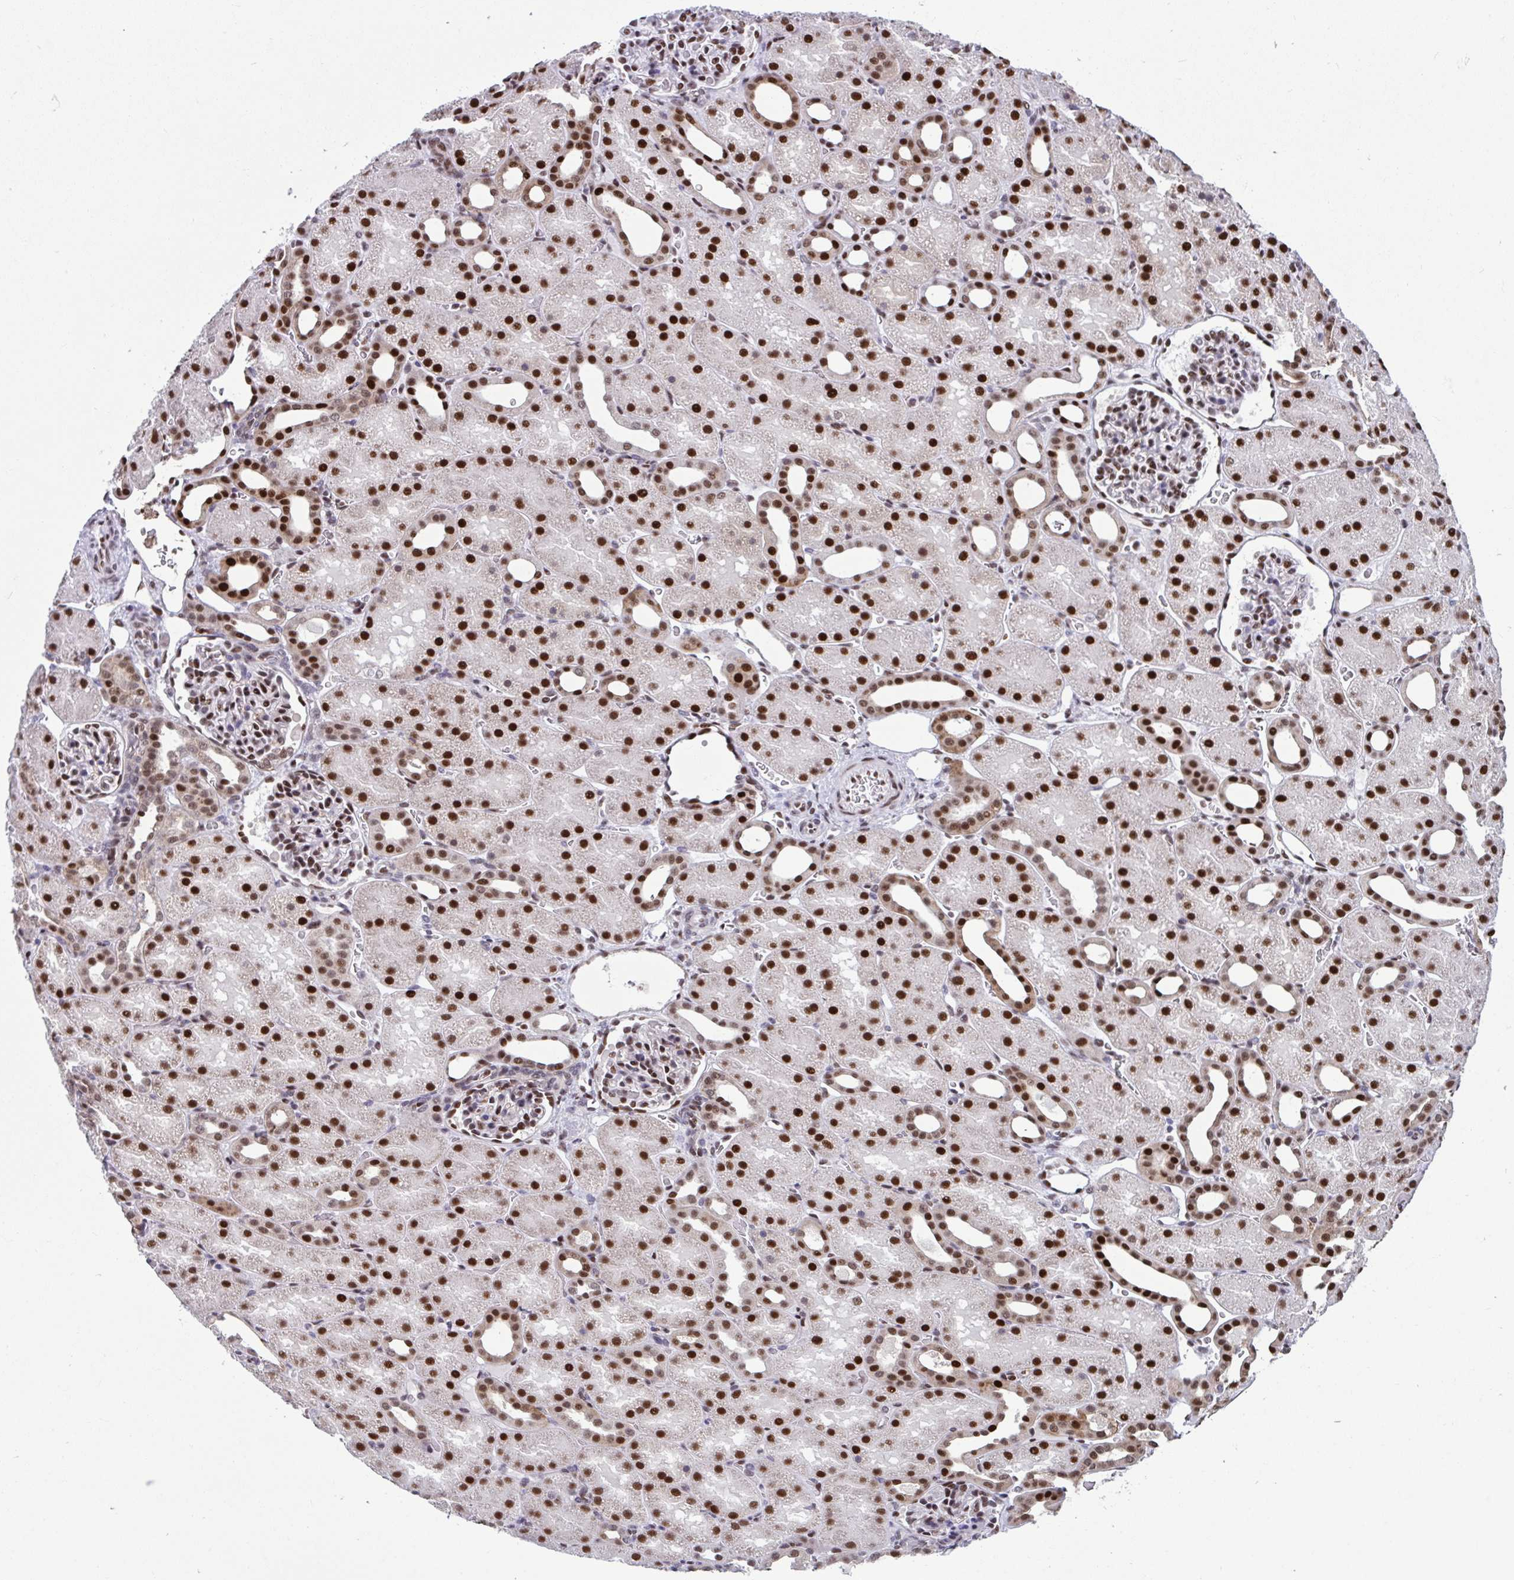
{"staining": {"intensity": "strong", "quantity": "25%-75%", "location": "nuclear"}, "tissue": "kidney", "cell_type": "Cells in glomeruli", "image_type": "normal", "snomed": [{"axis": "morphology", "description": "Normal tissue, NOS"}, {"axis": "topography", "description": "Kidney"}], "caption": "Immunohistochemical staining of benign kidney displays 25%-75% levels of strong nuclear protein expression in approximately 25%-75% of cells in glomeruli. The protein is stained brown, and the nuclei are stained in blue (DAB (3,3'-diaminobenzidine) IHC with brightfield microscopy, high magnification).", "gene": "SLC35C2", "patient": {"sex": "male", "age": 2}}